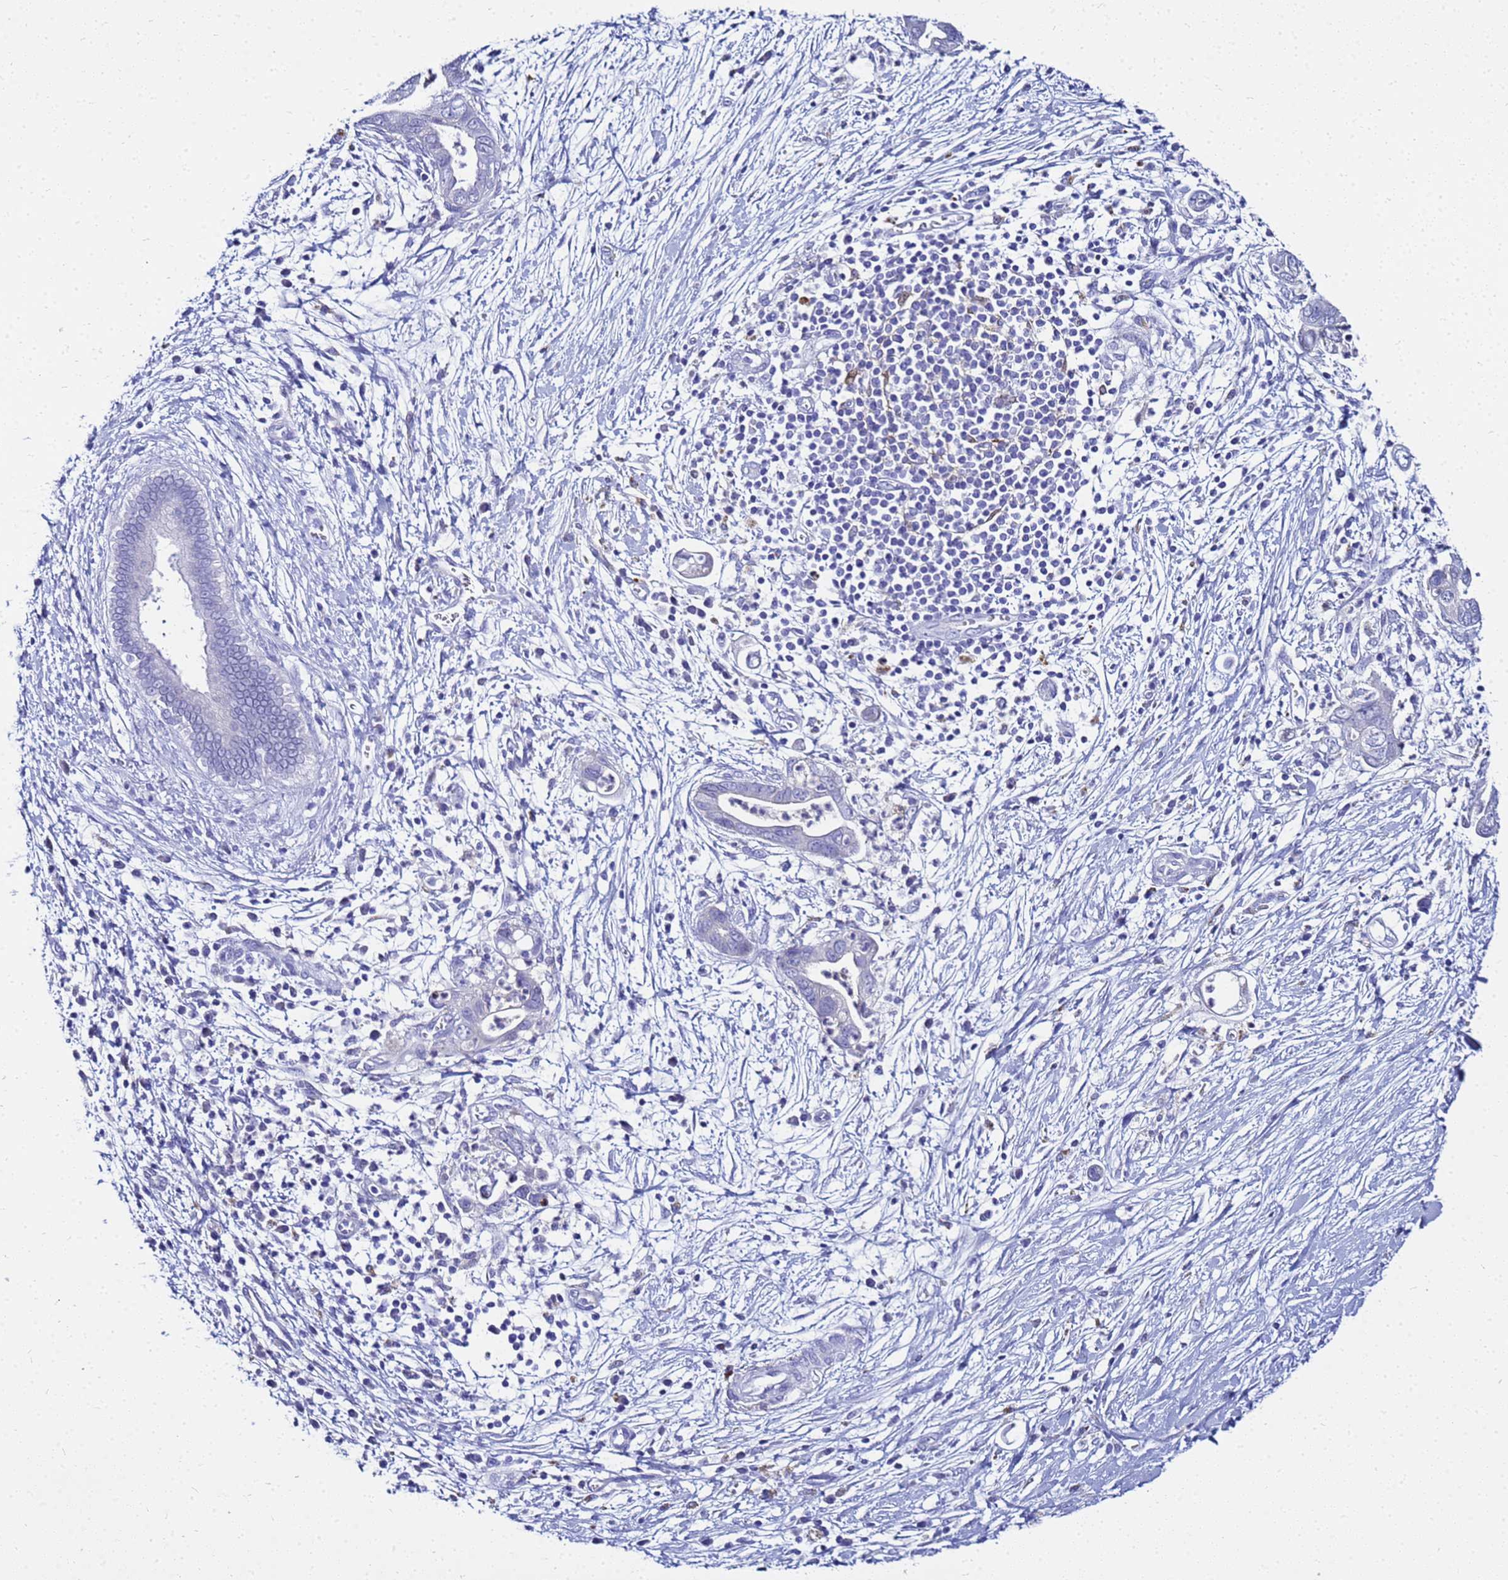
{"staining": {"intensity": "negative", "quantity": "none", "location": "none"}, "tissue": "pancreatic cancer", "cell_type": "Tumor cells", "image_type": "cancer", "snomed": [{"axis": "morphology", "description": "Adenocarcinoma, NOS"}, {"axis": "topography", "description": "Pancreas"}], "caption": "Tumor cells are negative for protein expression in human pancreatic cancer (adenocarcinoma).", "gene": "CSTA", "patient": {"sex": "male", "age": 75}}